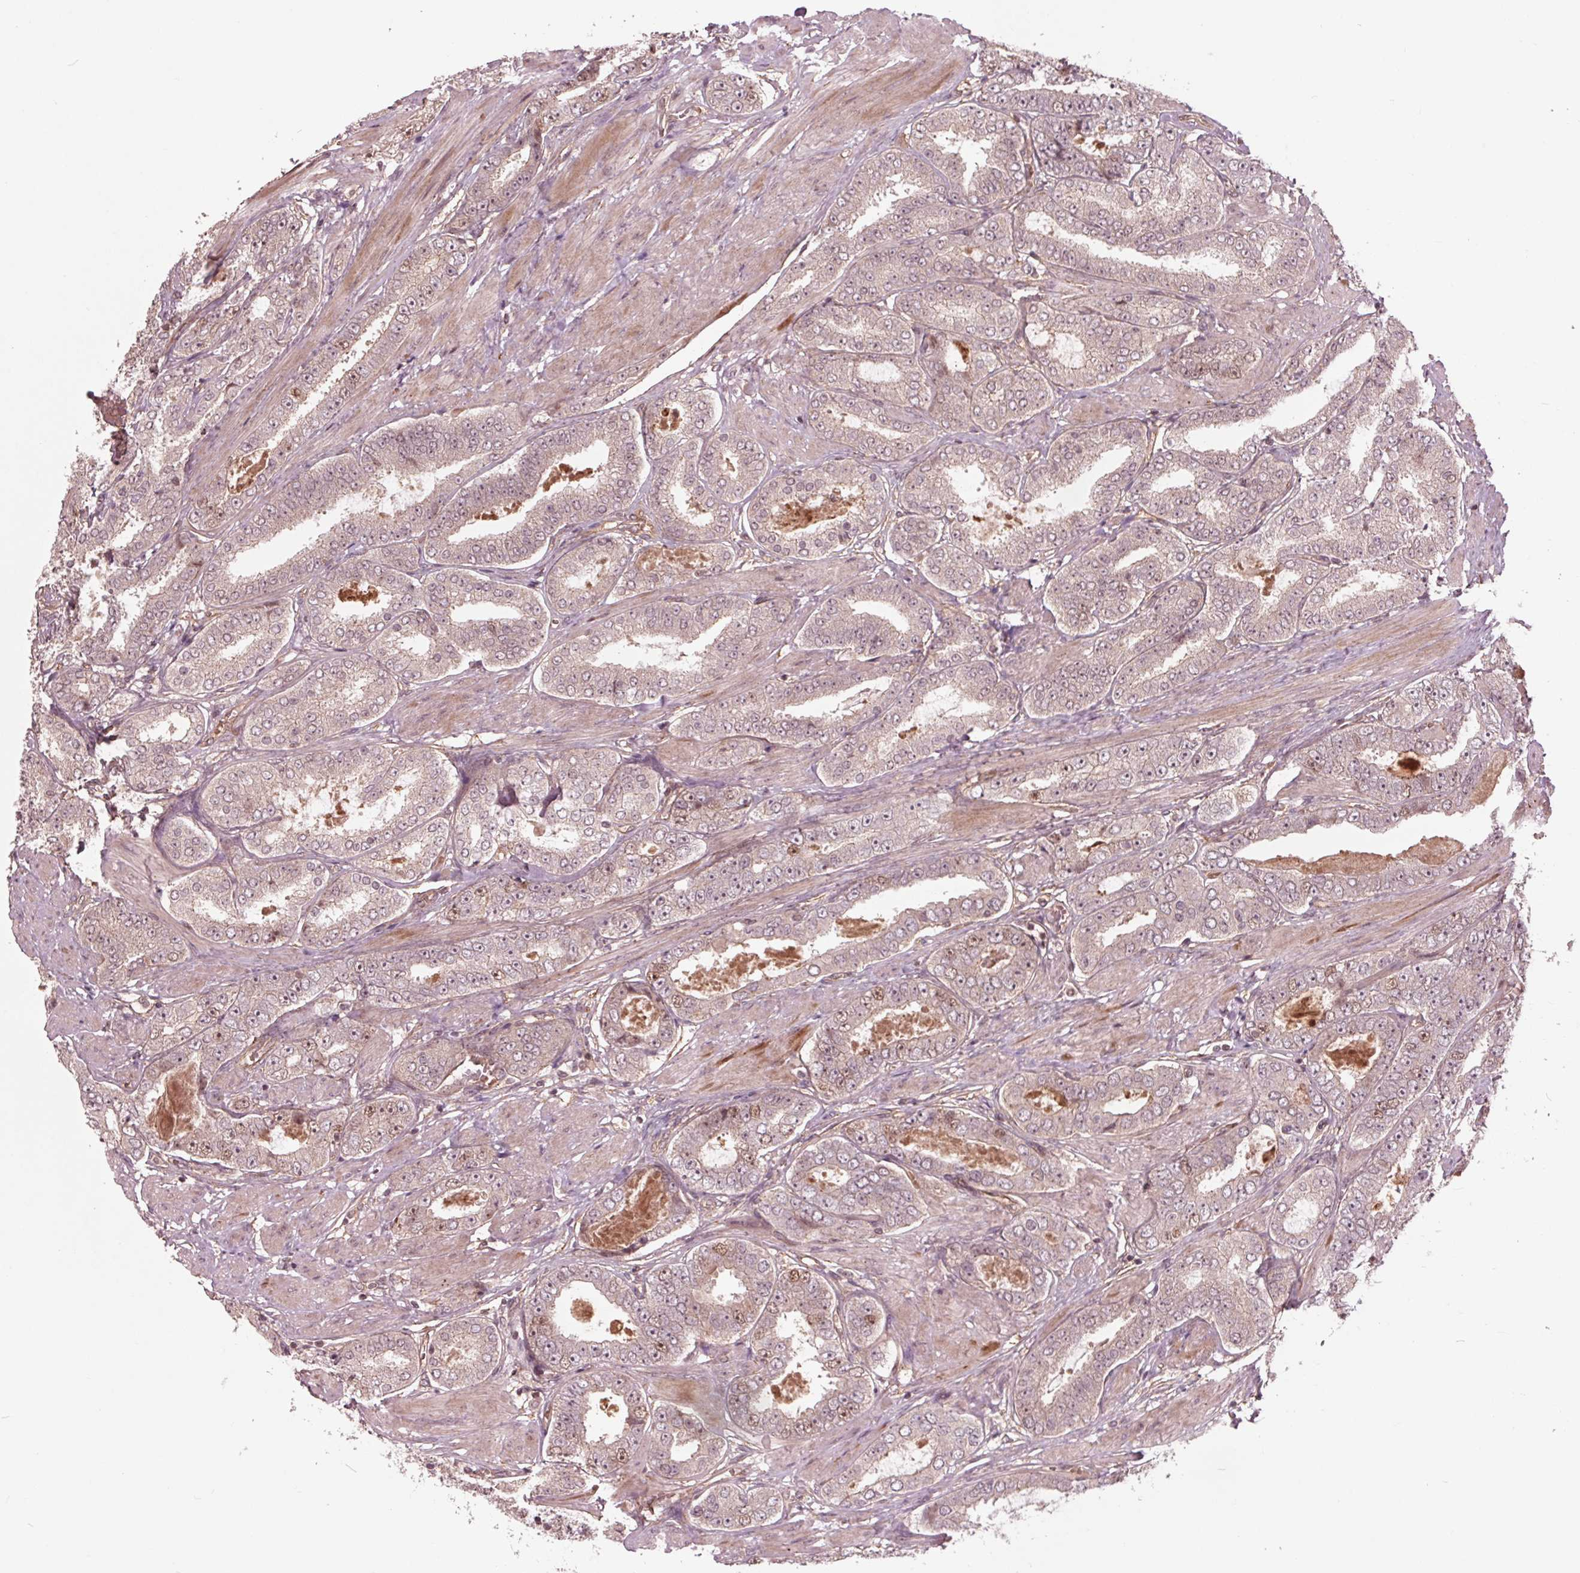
{"staining": {"intensity": "negative", "quantity": "none", "location": "none"}, "tissue": "prostate cancer", "cell_type": "Tumor cells", "image_type": "cancer", "snomed": [{"axis": "morphology", "description": "Adenocarcinoma, High grade"}, {"axis": "topography", "description": "Prostate"}], "caption": "An IHC histopathology image of prostate cancer is shown. There is no staining in tumor cells of prostate cancer.", "gene": "BTBD1", "patient": {"sex": "male", "age": 63}}